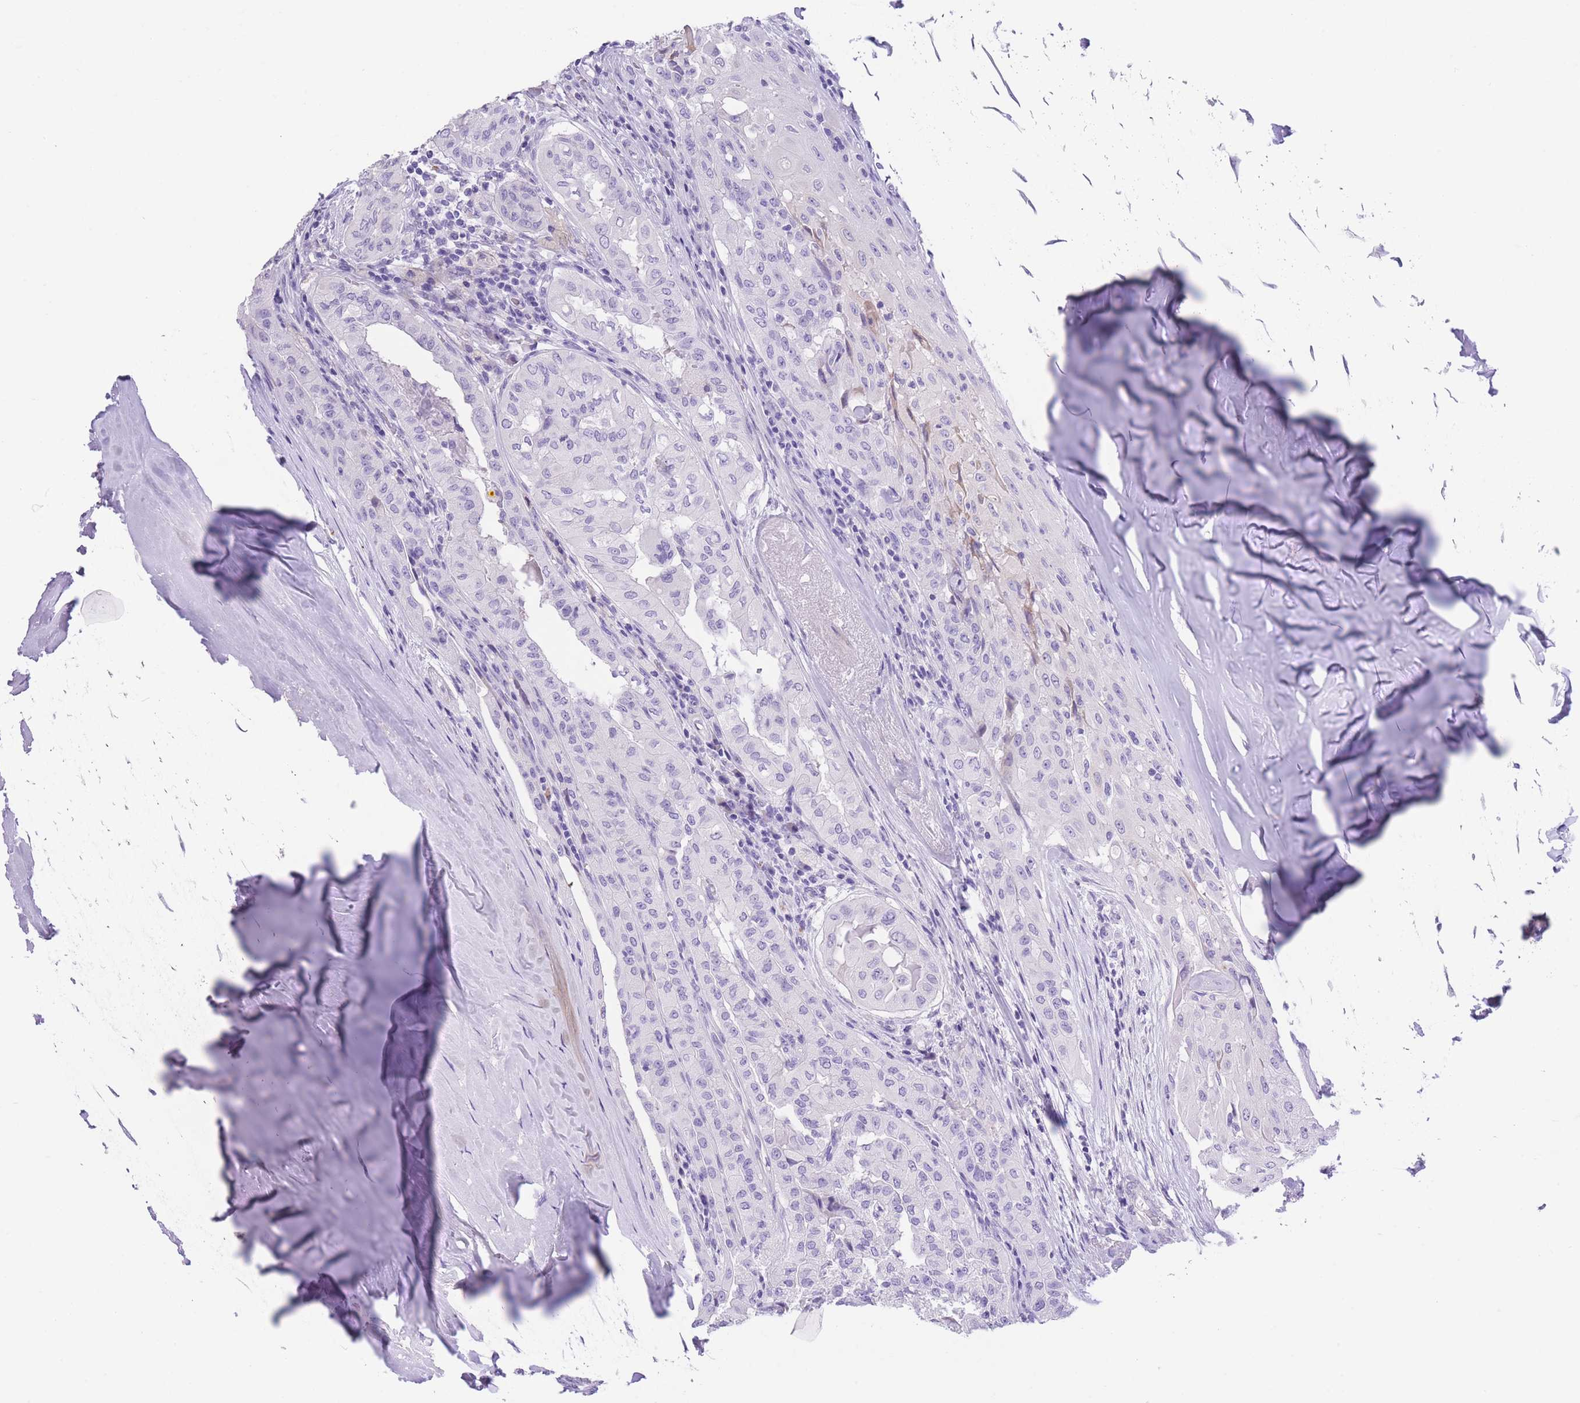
{"staining": {"intensity": "negative", "quantity": "none", "location": "none"}, "tissue": "thyroid cancer", "cell_type": "Tumor cells", "image_type": "cancer", "snomed": [{"axis": "morphology", "description": "Papillary adenocarcinoma, NOS"}, {"axis": "topography", "description": "Thyroid gland"}], "caption": "This is a photomicrograph of immunohistochemistry staining of thyroid papillary adenocarcinoma, which shows no positivity in tumor cells.", "gene": "RAI2", "patient": {"sex": "female", "age": 59}}